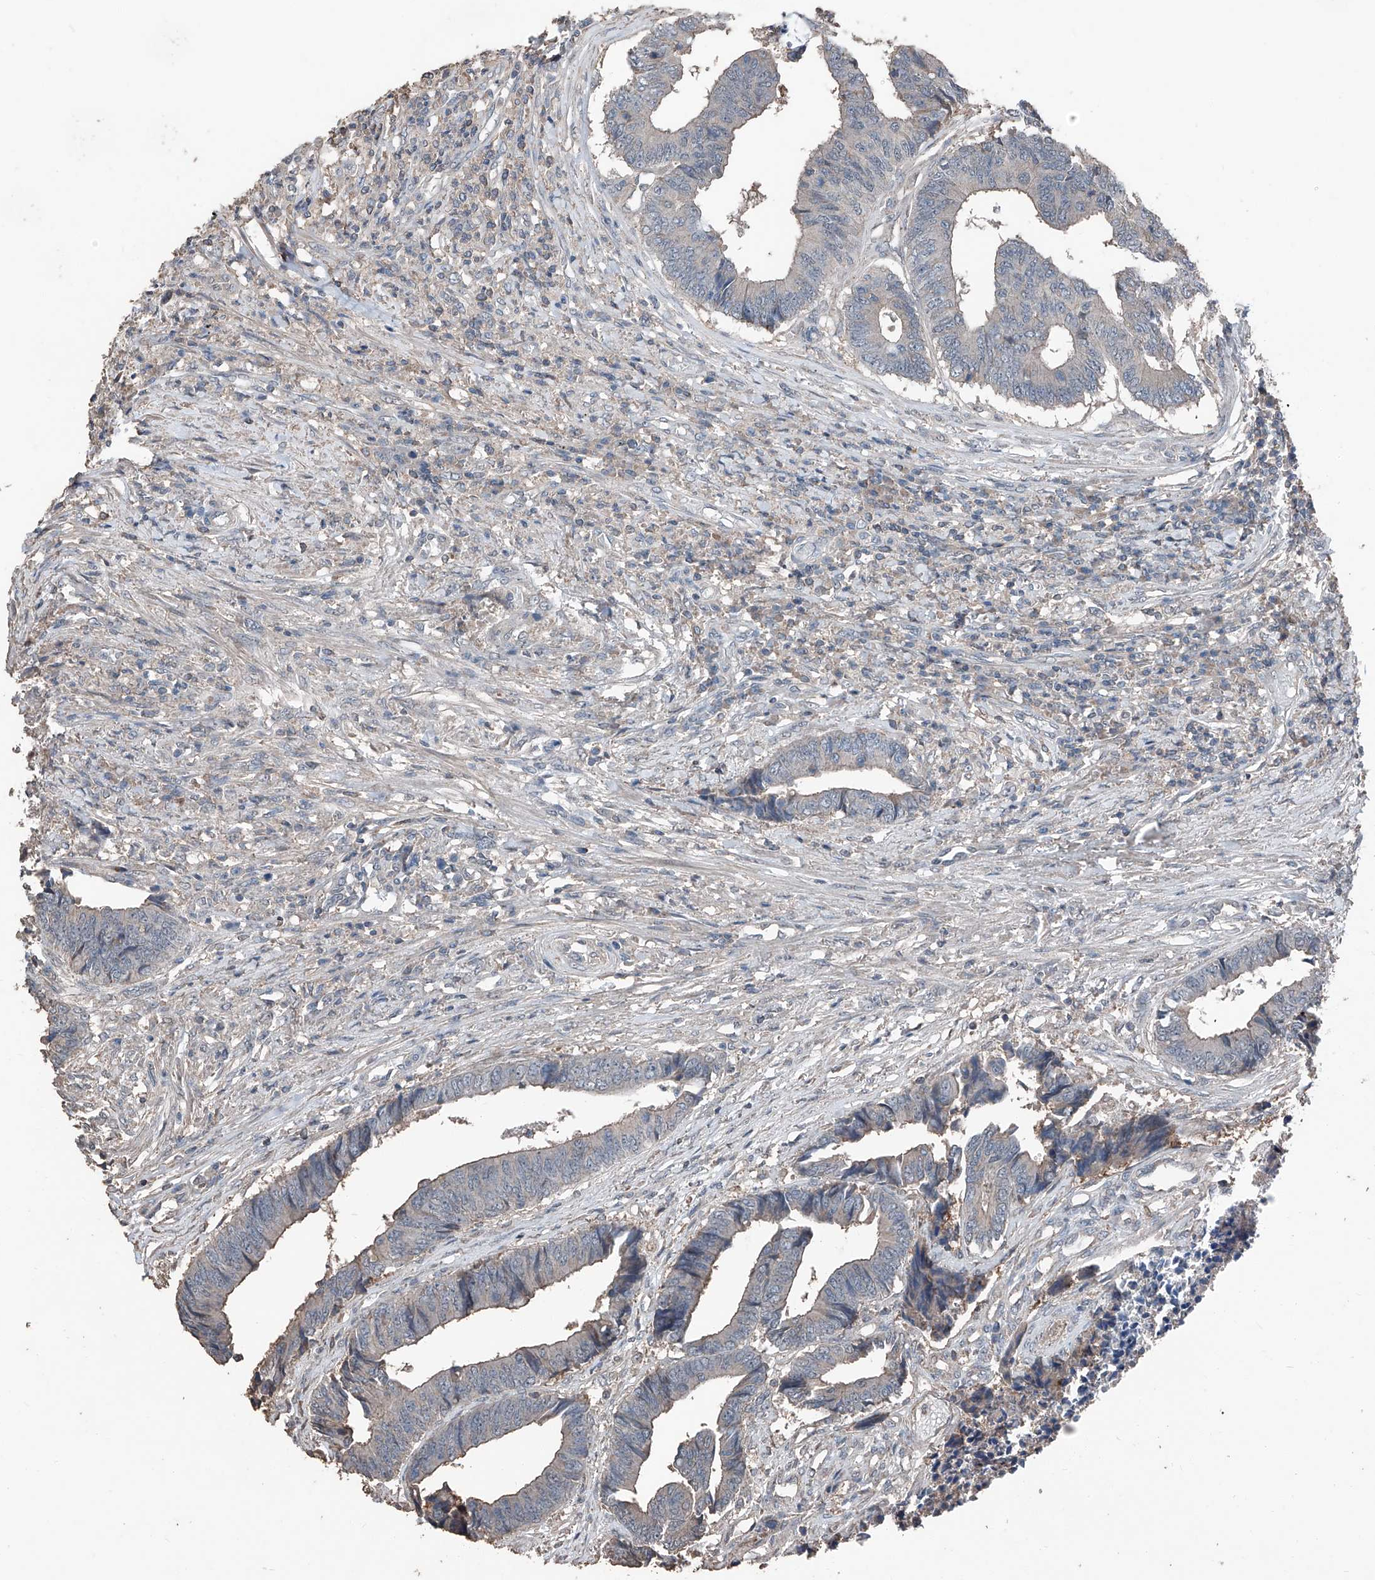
{"staining": {"intensity": "weak", "quantity": "25%-75%", "location": "cytoplasmic/membranous"}, "tissue": "colorectal cancer", "cell_type": "Tumor cells", "image_type": "cancer", "snomed": [{"axis": "morphology", "description": "Adenocarcinoma, NOS"}, {"axis": "topography", "description": "Rectum"}], "caption": "The micrograph exhibits a brown stain indicating the presence of a protein in the cytoplasmic/membranous of tumor cells in colorectal cancer (adenocarcinoma).", "gene": "MAMLD1", "patient": {"sex": "male", "age": 84}}